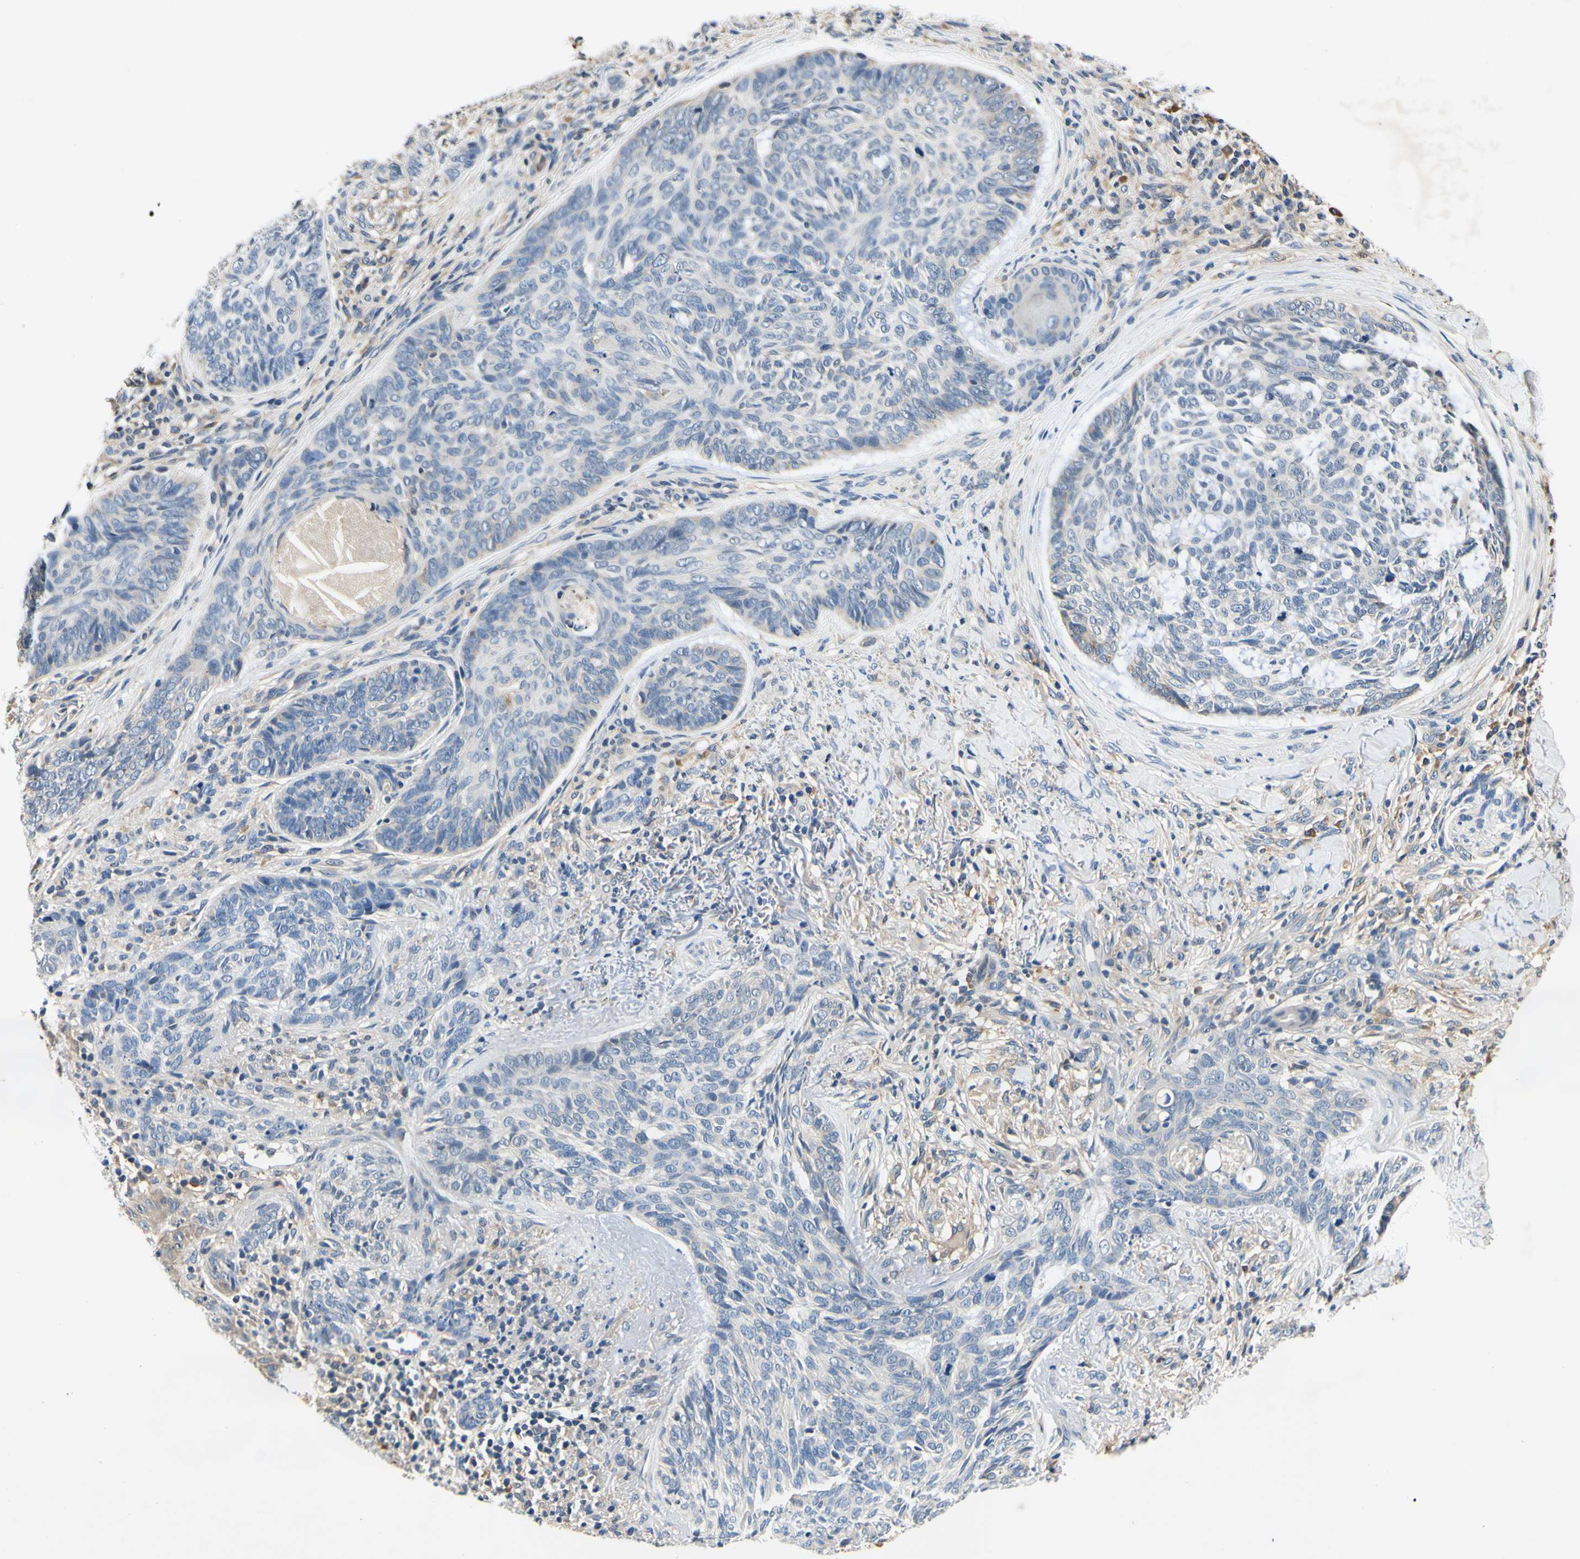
{"staining": {"intensity": "negative", "quantity": "none", "location": "none"}, "tissue": "skin cancer", "cell_type": "Tumor cells", "image_type": "cancer", "snomed": [{"axis": "morphology", "description": "Basal cell carcinoma"}, {"axis": "topography", "description": "Skin"}], "caption": "Immunohistochemistry of skin cancer reveals no expression in tumor cells.", "gene": "PLA2G4A", "patient": {"sex": "male", "age": 43}}